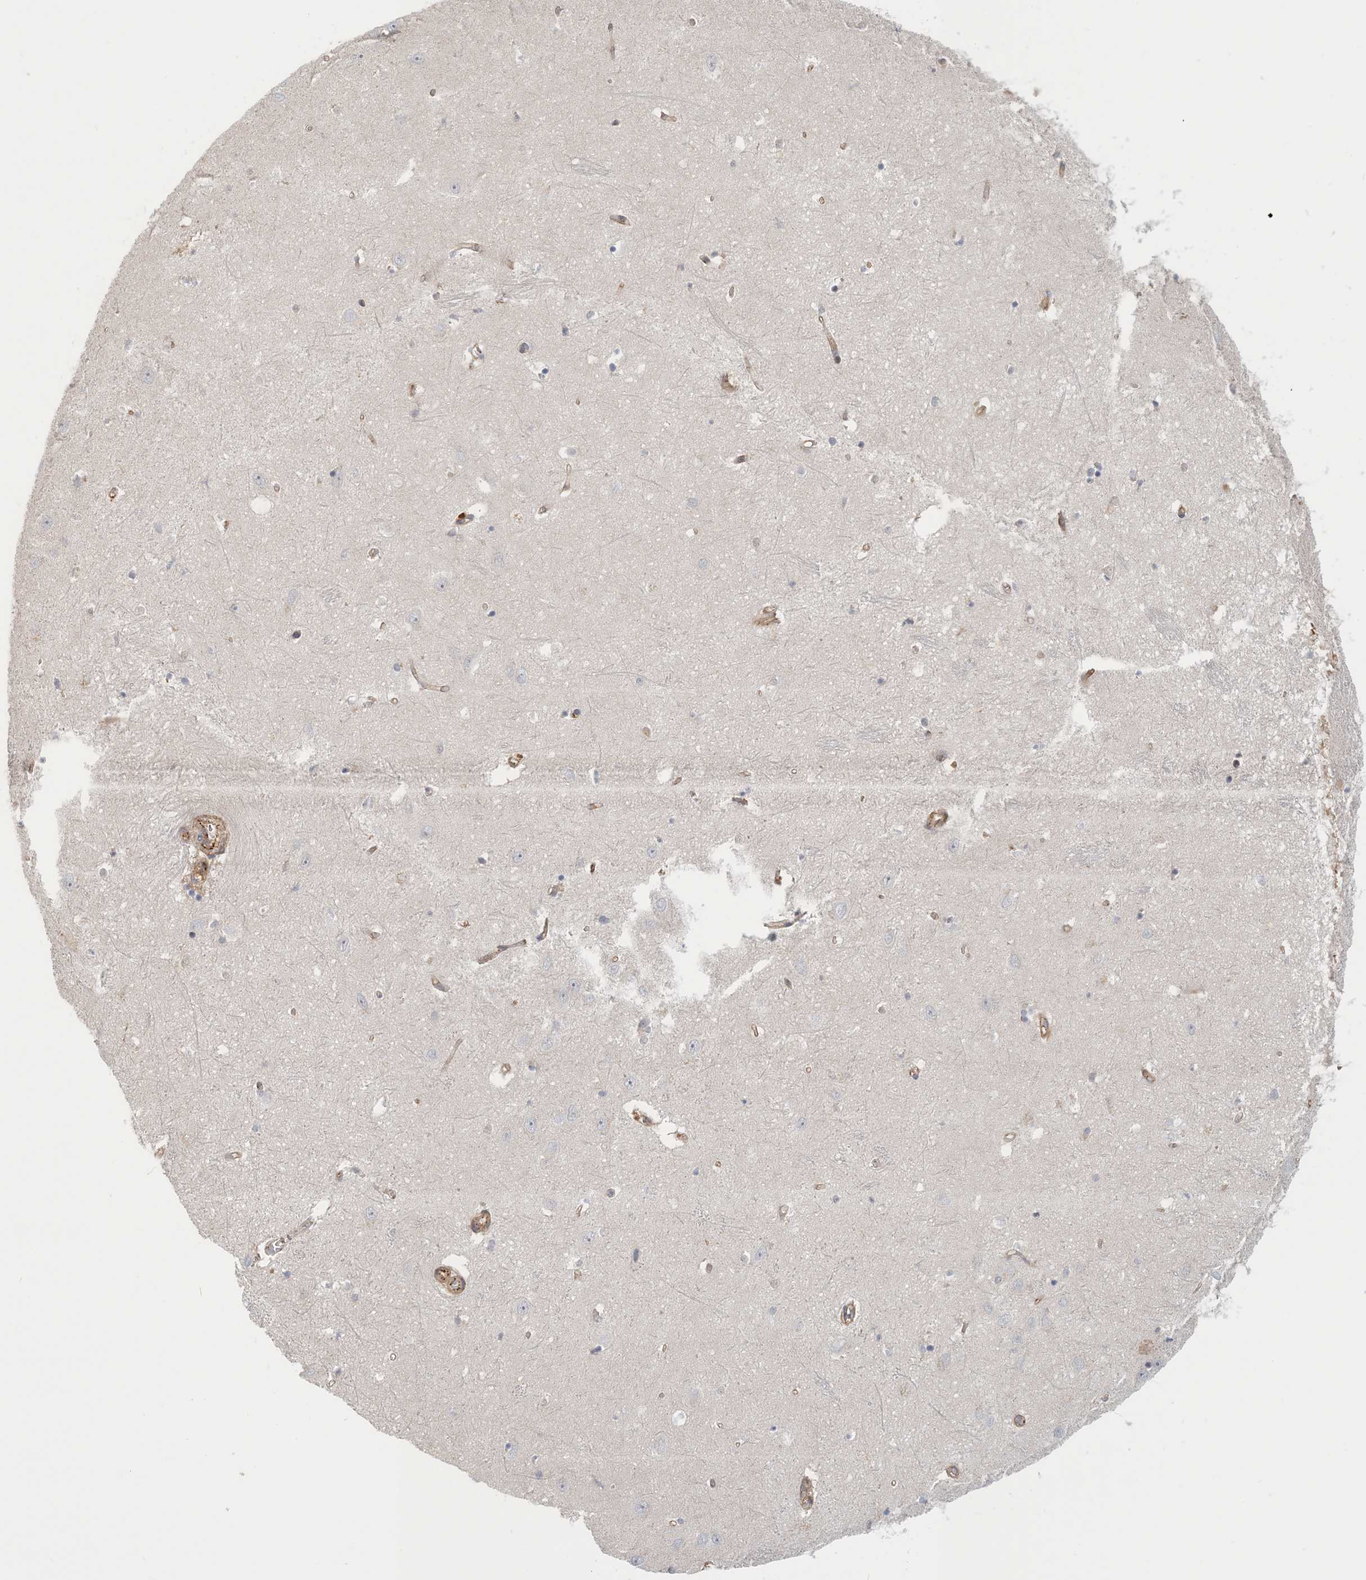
{"staining": {"intensity": "negative", "quantity": "none", "location": "none"}, "tissue": "hippocampus", "cell_type": "Glial cells", "image_type": "normal", "snomed": [{"axis": "morphology", "description": "Normal tissue, NOS"}, {"axis": "topography", "description": "Hippocampus"}], "caption": "Immunohistochemistry of benign human hippocampus reveals no staining in glial cells.", "gene": "MAPKBP1", "patient": {"sex": "female", "age": 64}}